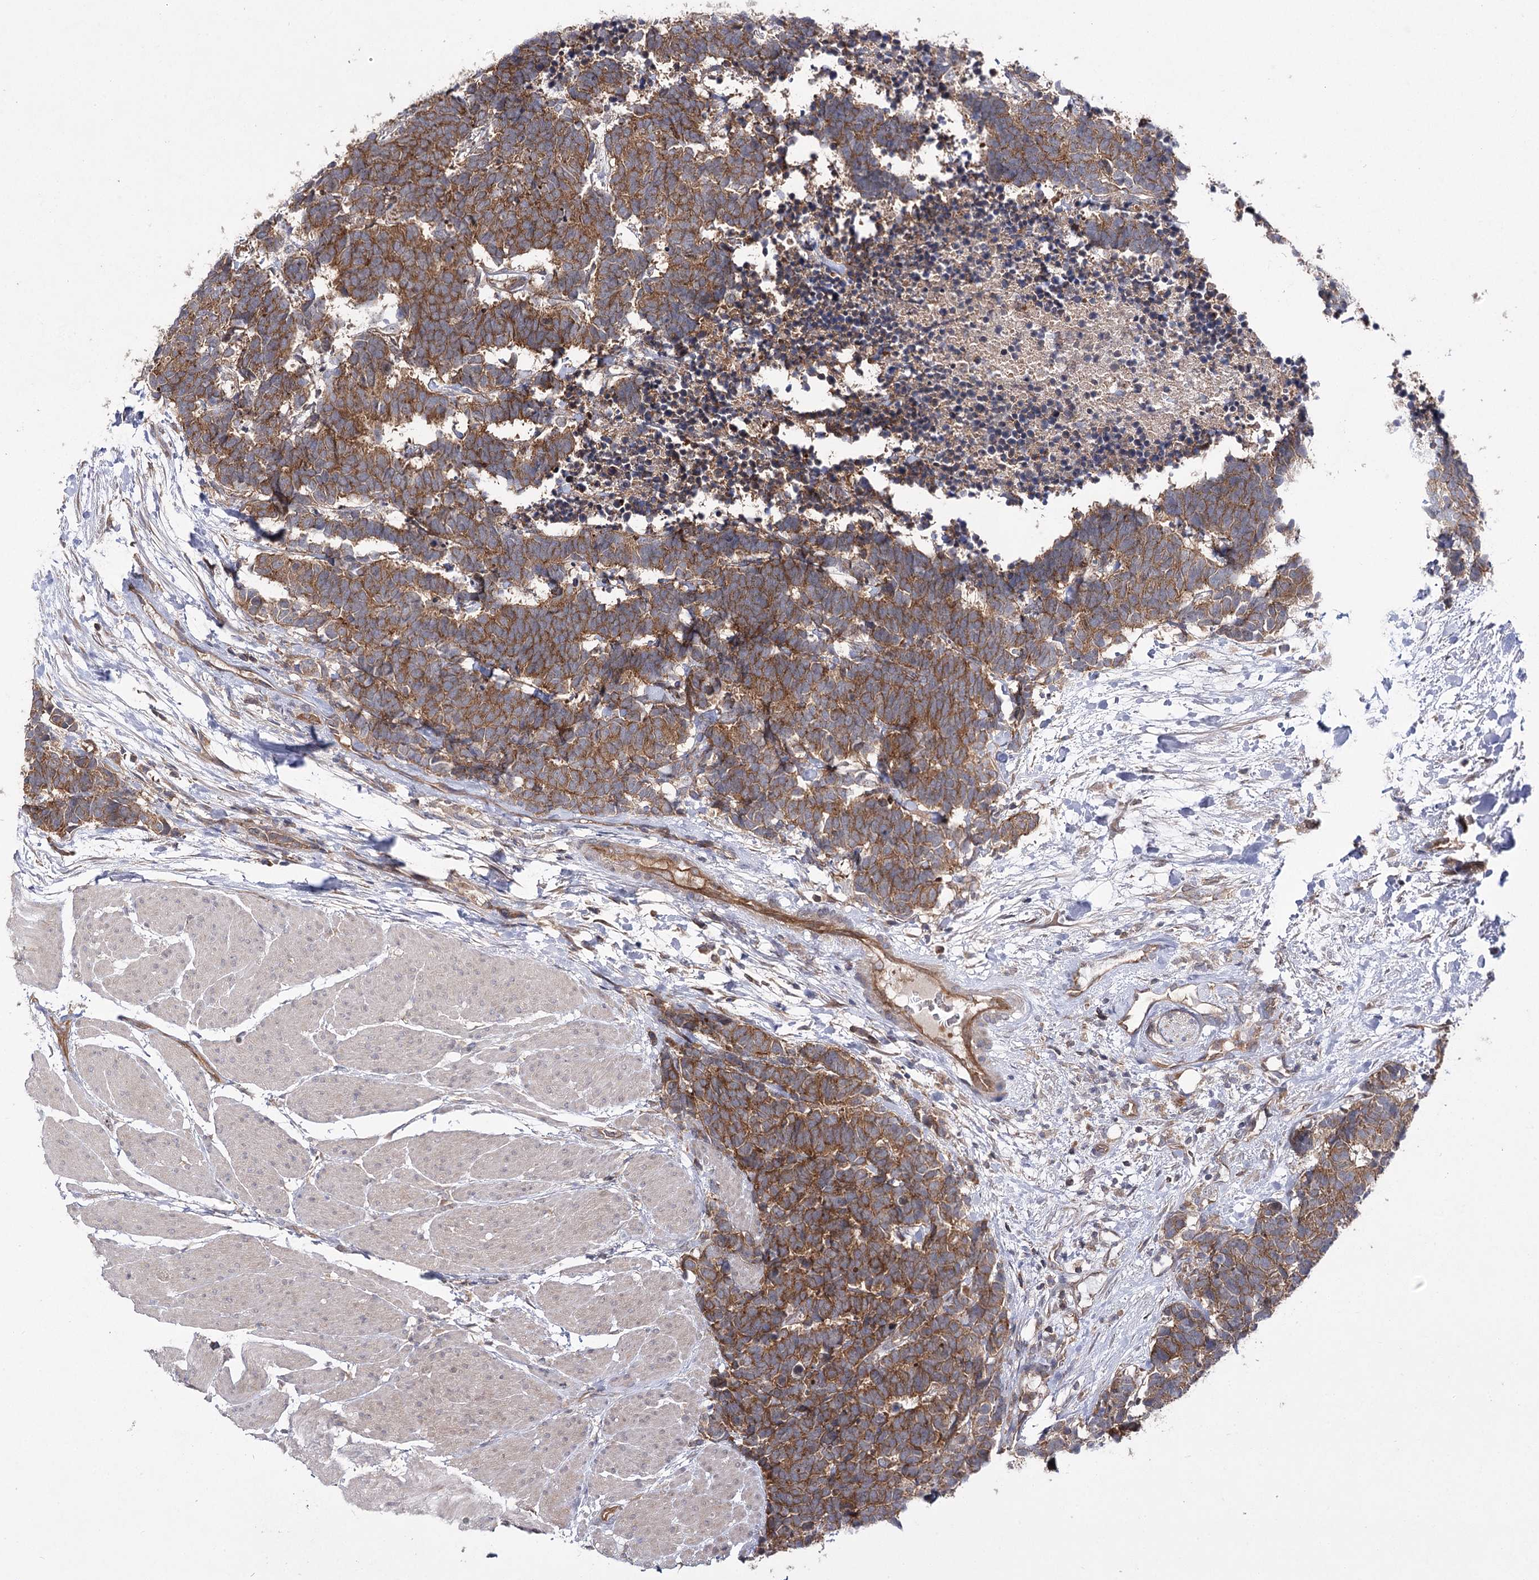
{"staining": {"intensity": "strong", "quantity": ">75%", "location": "cytoplasmic/membranous"}, "tissue": "carcinoid", "cell_type": "Tumor cells", "image_type": "cancer", "snomed": [{"axis": "morphology", "description": "Carcinoma, NOS"}, {"axis": "morphology", "description": "Carcinoid, malignant, NOS"}, {"axis": "topography", "description": "Urinary bladder"}], "caption": "Carcinoma stained for a protein reveals strong cytoplasmic/membranous positivity in tumor cells. Nuclei are stained in blue.", "gene": "BCR", "patient": {"sex": "male", "age": 57}}